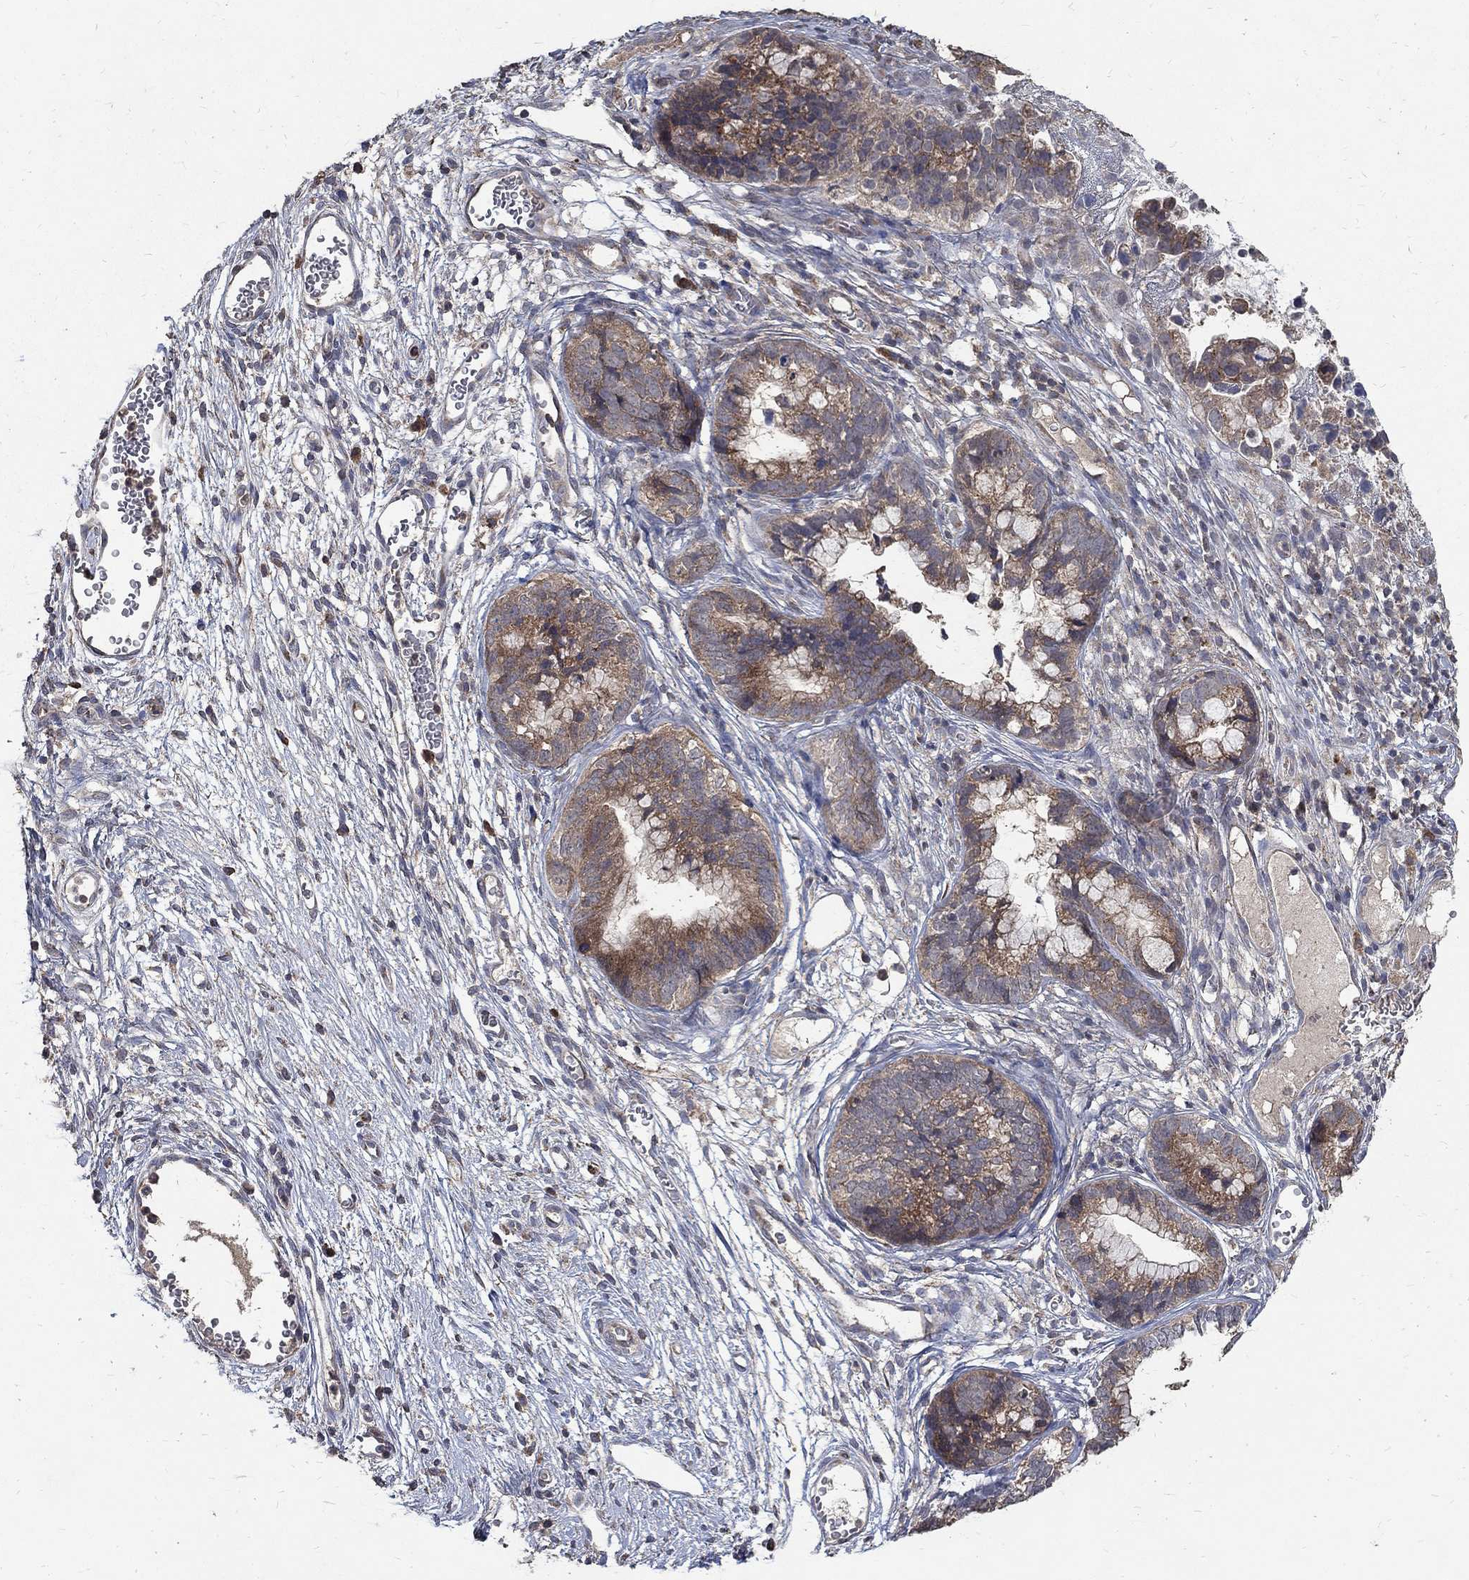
{"staining": {"intensity": "moderate", "quantity": "25%-75%", "location": "cytoplasmic/membranous"}, "tissue": "cervical cancer", "cell_type": "Tumor cells", "image_type": "cancer", "snomed": [{"axis": "morphology", "description": "Adenocarcinoma, NOS"}, {"axis": "topography", "description": "Cervix"}], "caption": "This histopathology image exhibits cervical cancer stained with immunohistochemistry to label a protein in brown. The cytoplasmic/membranous of tumor cells show moderate positivity for the protein. Nuclei are counter-stained blue.", "gene": "C17orf75", "patient": {"sex": "female", "age": 44}}